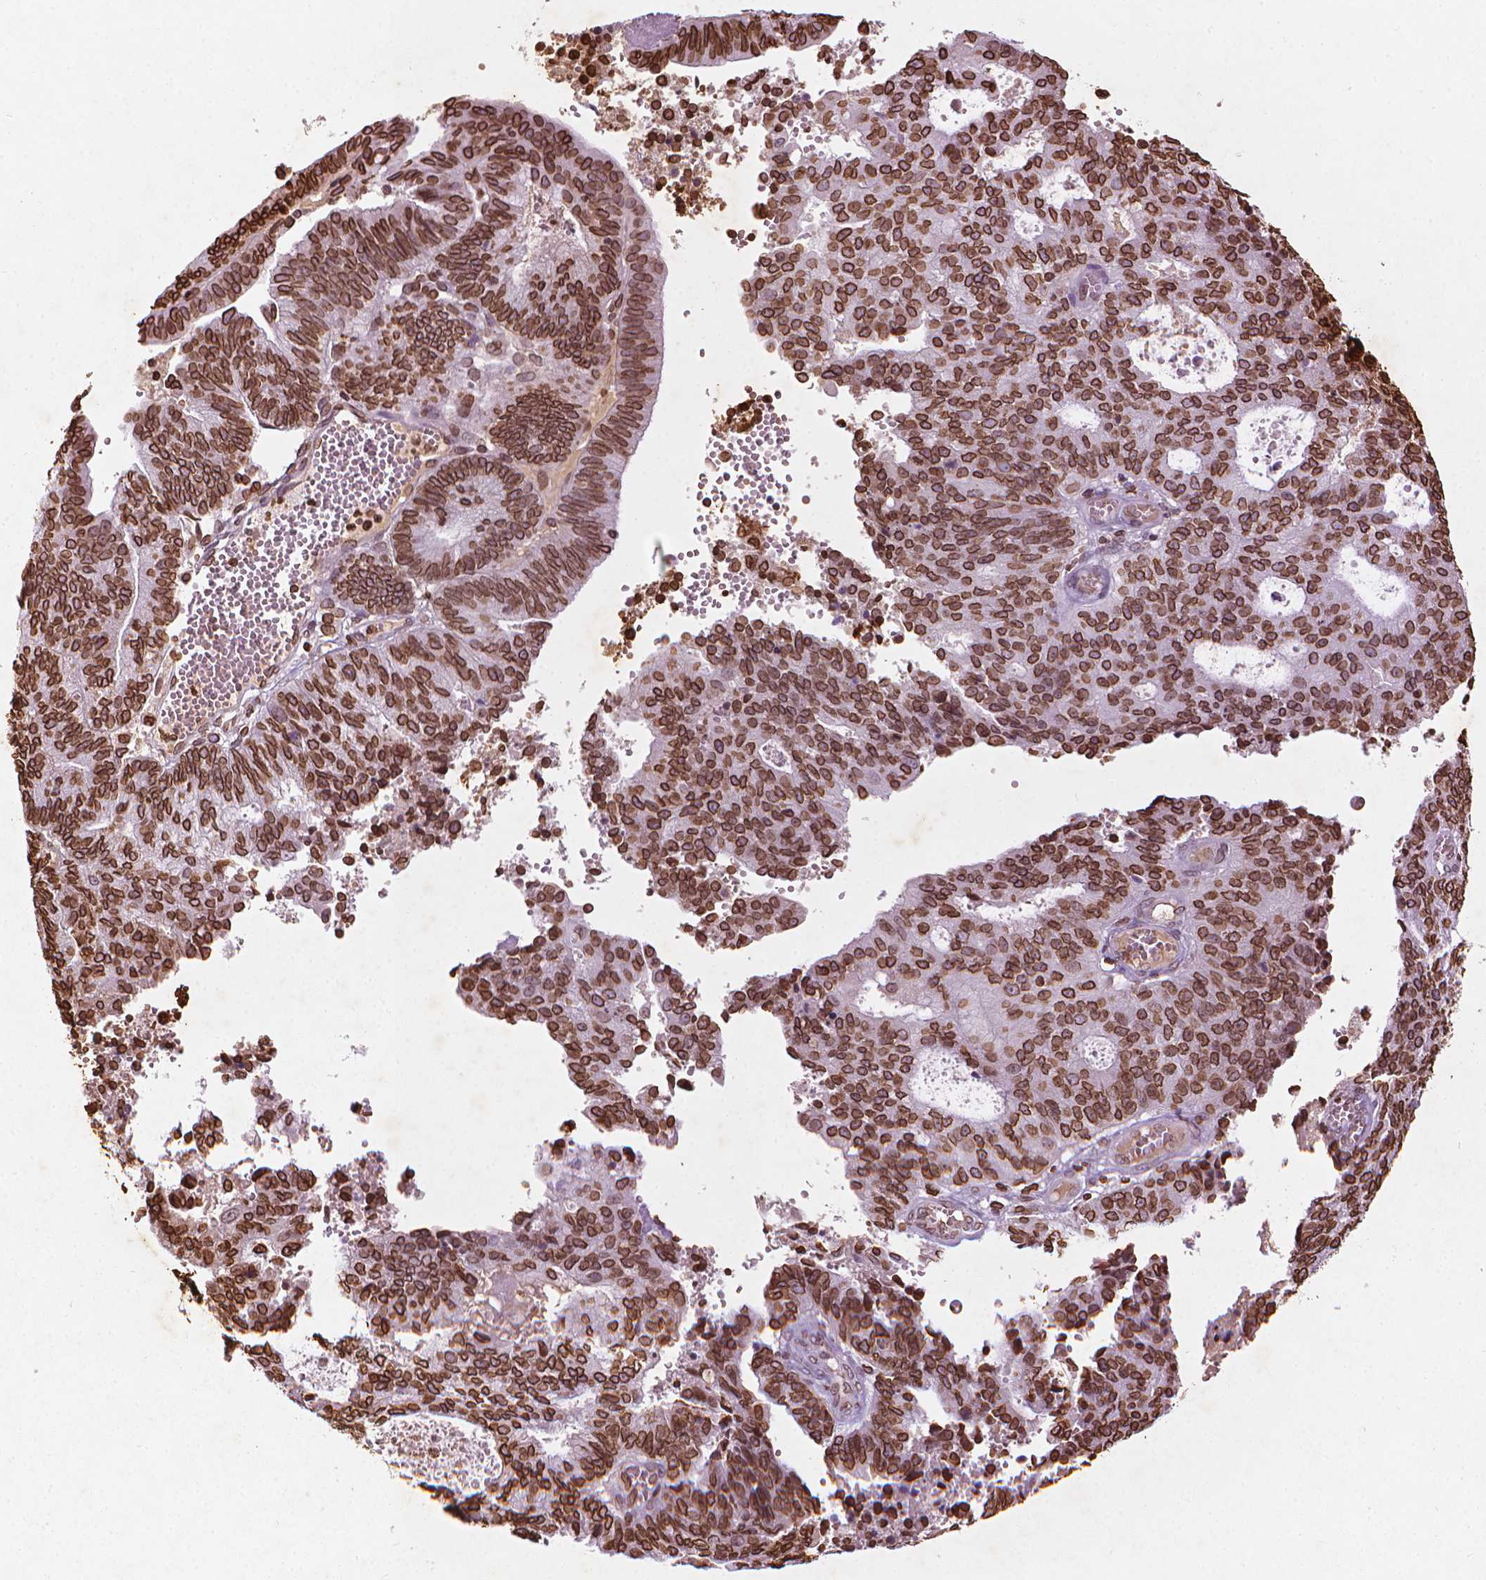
{"staining": {"intensity": "strong", "quantity": ">75%", "location": "cytoplasmic/membranous,nuclear"}, "tissue": "endometrial cancer", "cell_type": "Tumor cells", "image_type": "cancer", "snomed": [{"axis": "morphology", "description": "Adenocarcinoma, NOS"}, {"axis": "topography", "description": "Endometrium"}], "caption": "Endometrial cancer stained with DAB IHC shows high levels of strong cytoplasmic/membranous and nuclear staining in approximately >75% of tumor cells.", "gene": "LMNB1", "patient": {"sex": "female", "age": 82}}